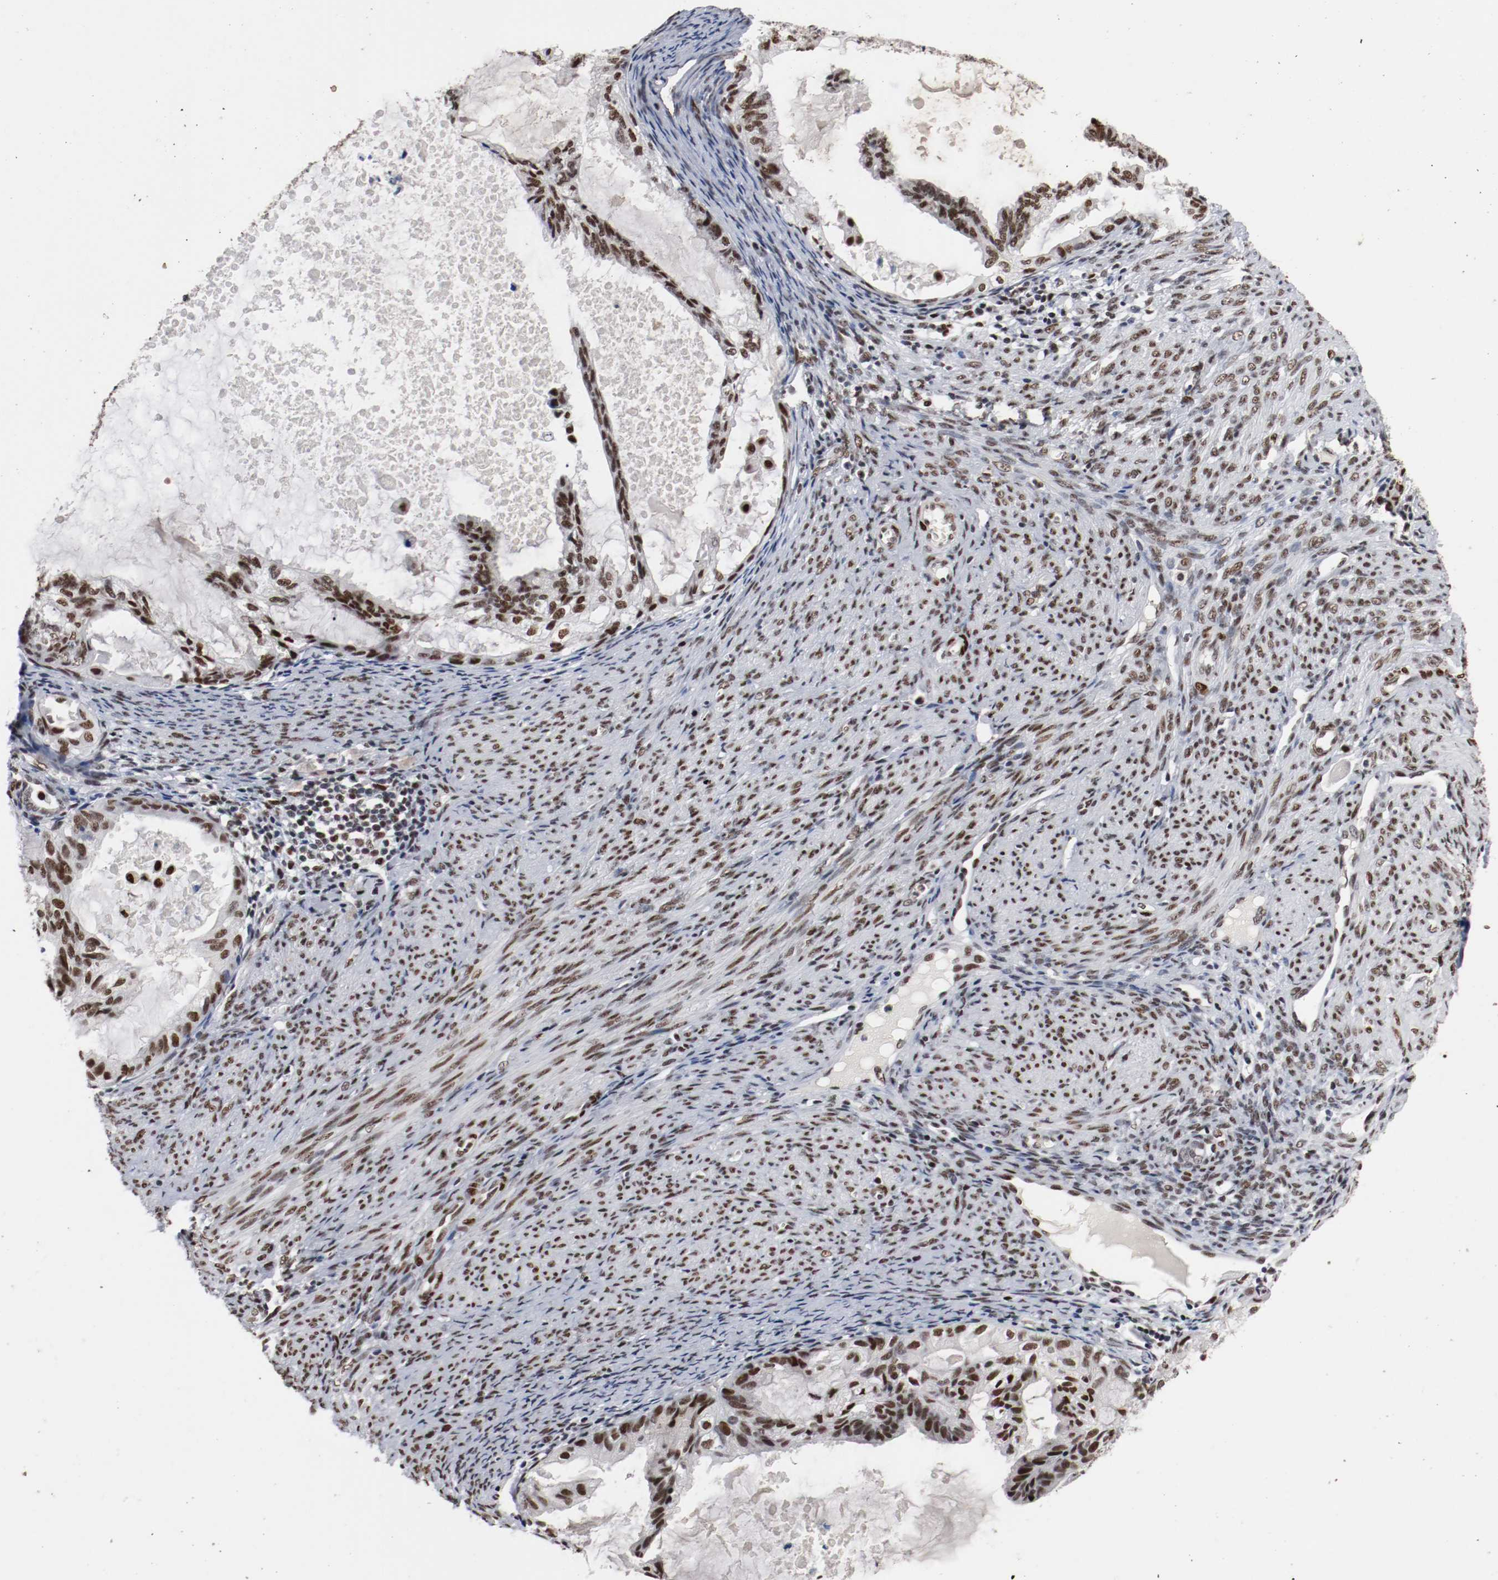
{"staining": {"intensity": "strong", "quantity": ">75%", "location": "nuclear"}, "tissue": "cervical cancer", "cell_type": "Tumor cells", "image_type": "cancer", "snomed": [{"axis": "morphology", "description": "Normal tissue, NOS"}, {"axis": "morphology", "description": "Adenocarcinoma, NOS"}, {"axis": "topography", "description": "Cervix"}, {"axis": "topography", "description": "Endometrium"}], "caption": "Protein staining of cervical adenocarcinoma tissue exhibits strong nuclear positivity in approximately >75% of tumor cells.", "gene": "MEF2D", "patient": {"sex": "female", "age": 86}}